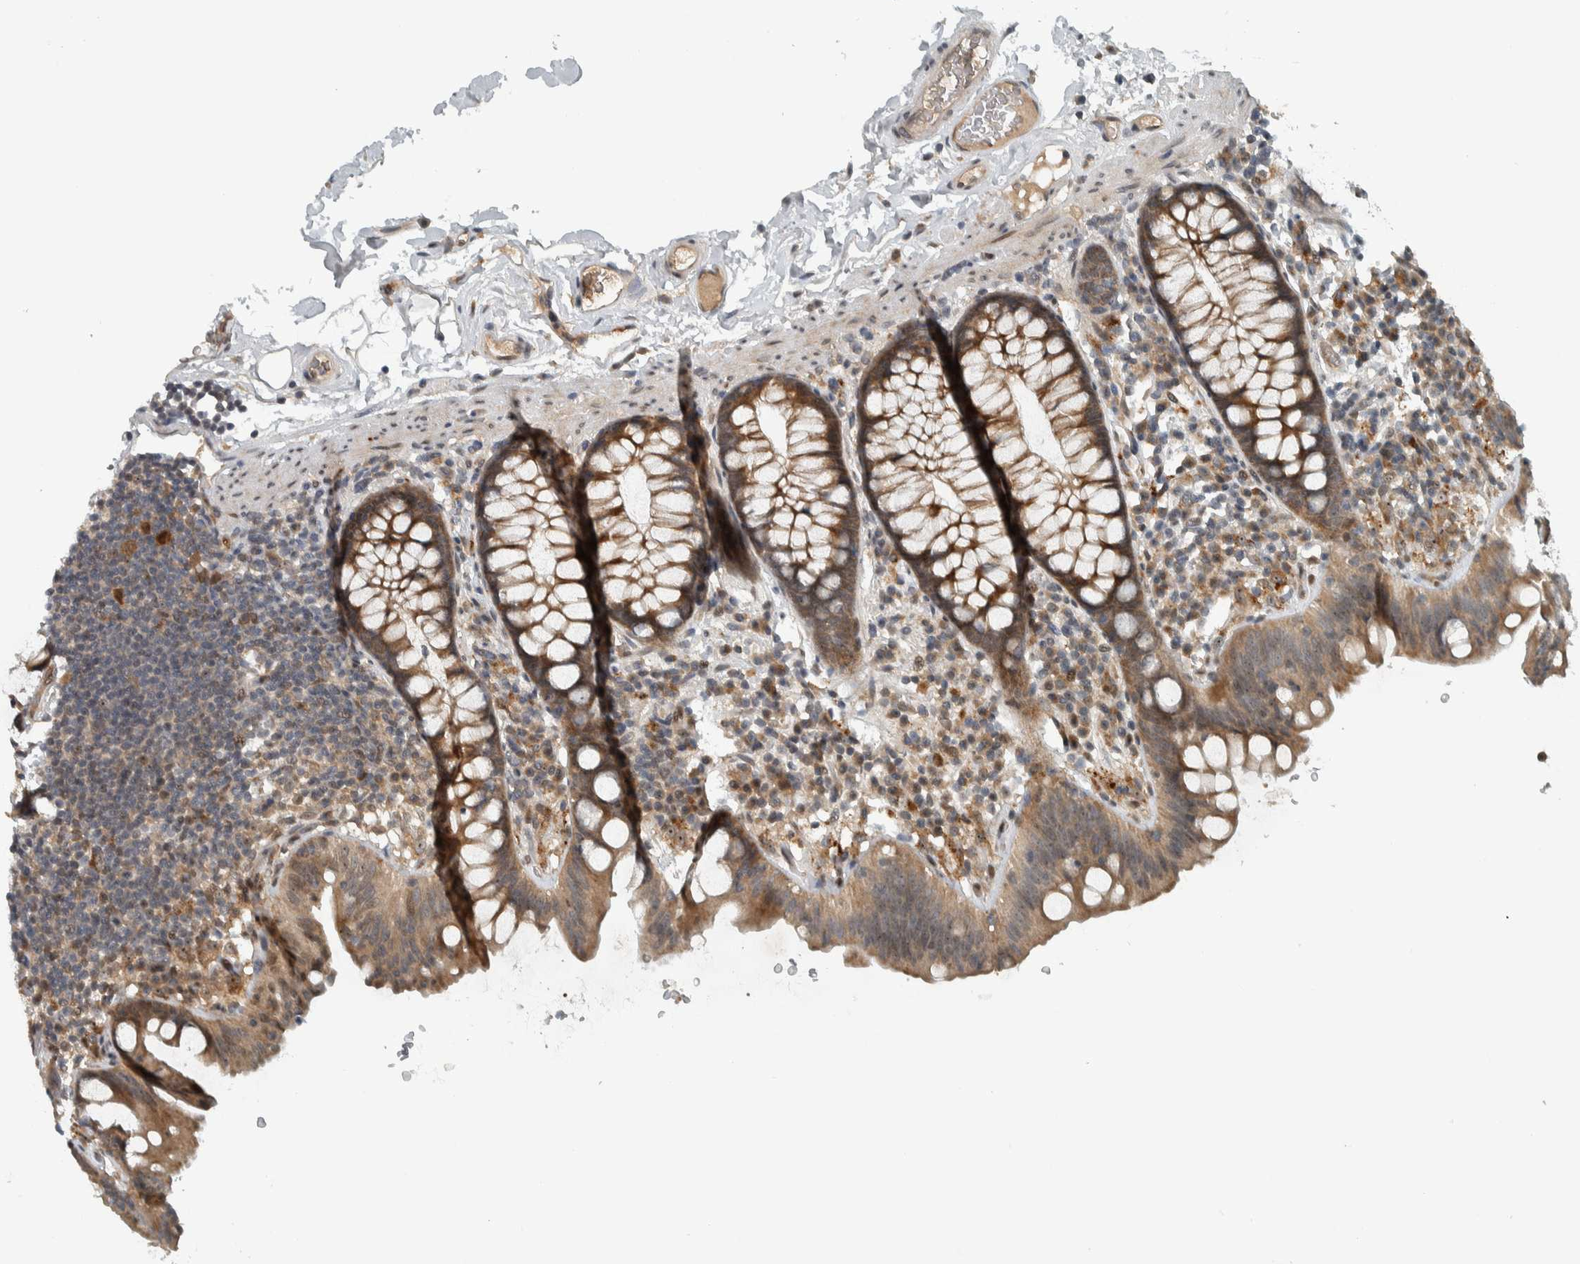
{"staining": {"intensity": "weak", "quantity": "25%-75%", "location": "cytoplasmic/membranous"}, "tissue": "colon", "cell_type": "Endothelial cells", "image_type": "normal", "snomed": [{"axis": "morphology", "description": "Normal tissue, NOS"}, {"axis": "topography", "description": "Colon"}], "caption": "A high-resolution histopathology image shows immunohistochemistry (IHC) staining of normal colon, which exhibits weak cytoplasmic/membranous staining in about 25%-75% of endothelial cells.", "gene": "XPO5", "patient": {"sex": "female", "age": 80}}